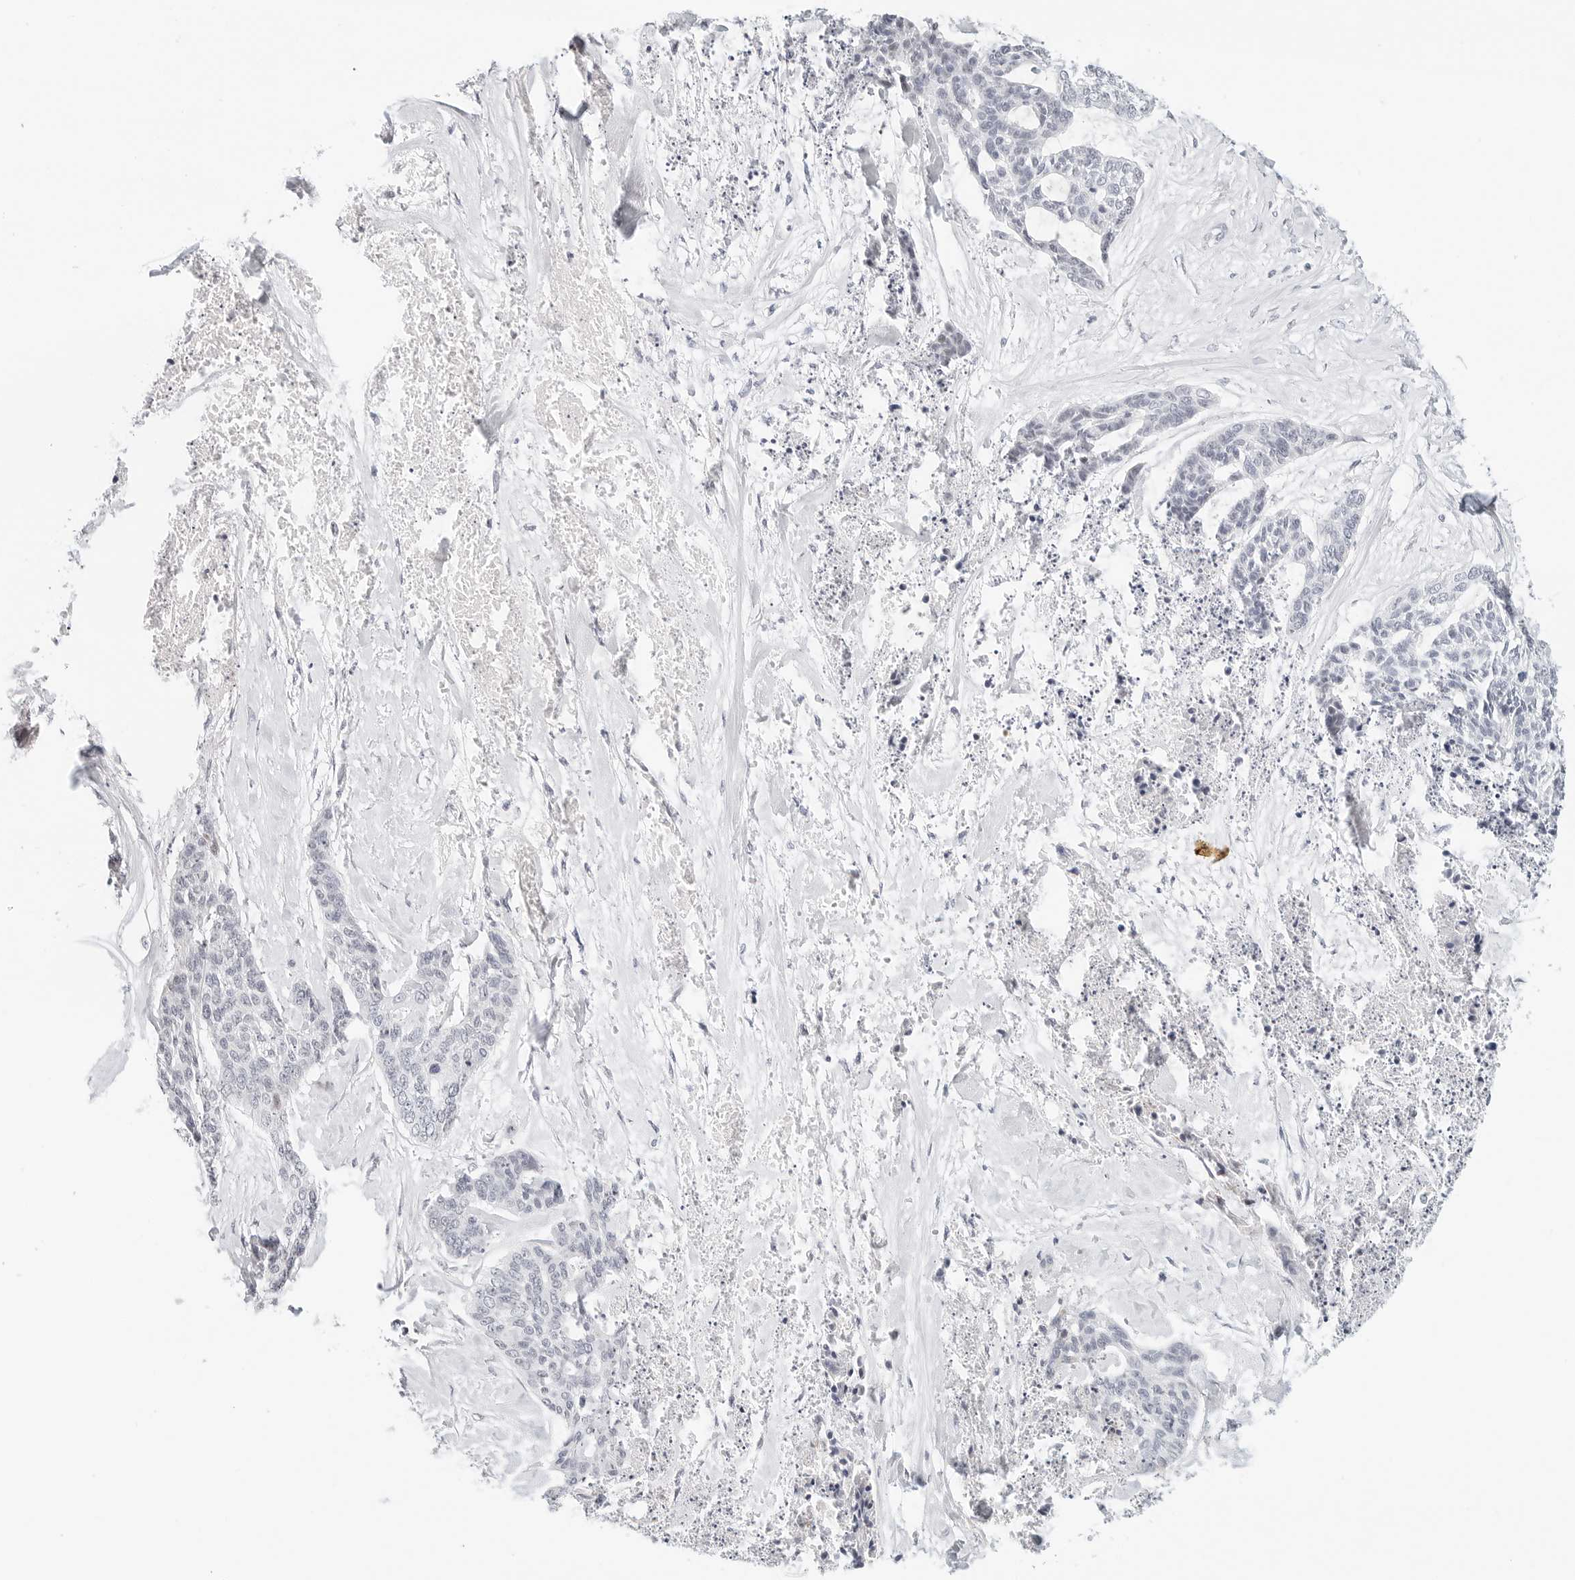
{"staining": {"intensity": "negative", "quantity": "none", "location": "none"}, "tissue": "skin cancer", "cell_type": "Tumor cells", "image_type": "cancer", "snomed": [{"axis": "morphology", "description": "Basal cell carcinoma"}, {"axis": "topography", "description": "Skin"}], "caption": "Tumor cells are negative for protein expression in human skin cancer. (DAB (3,3'-diaminobenzidine) immunohistochemistry (IHC) with hematoxylin counter stain).", "gene": "PARP10", "patient": {"sex": "female", "age": 64}}